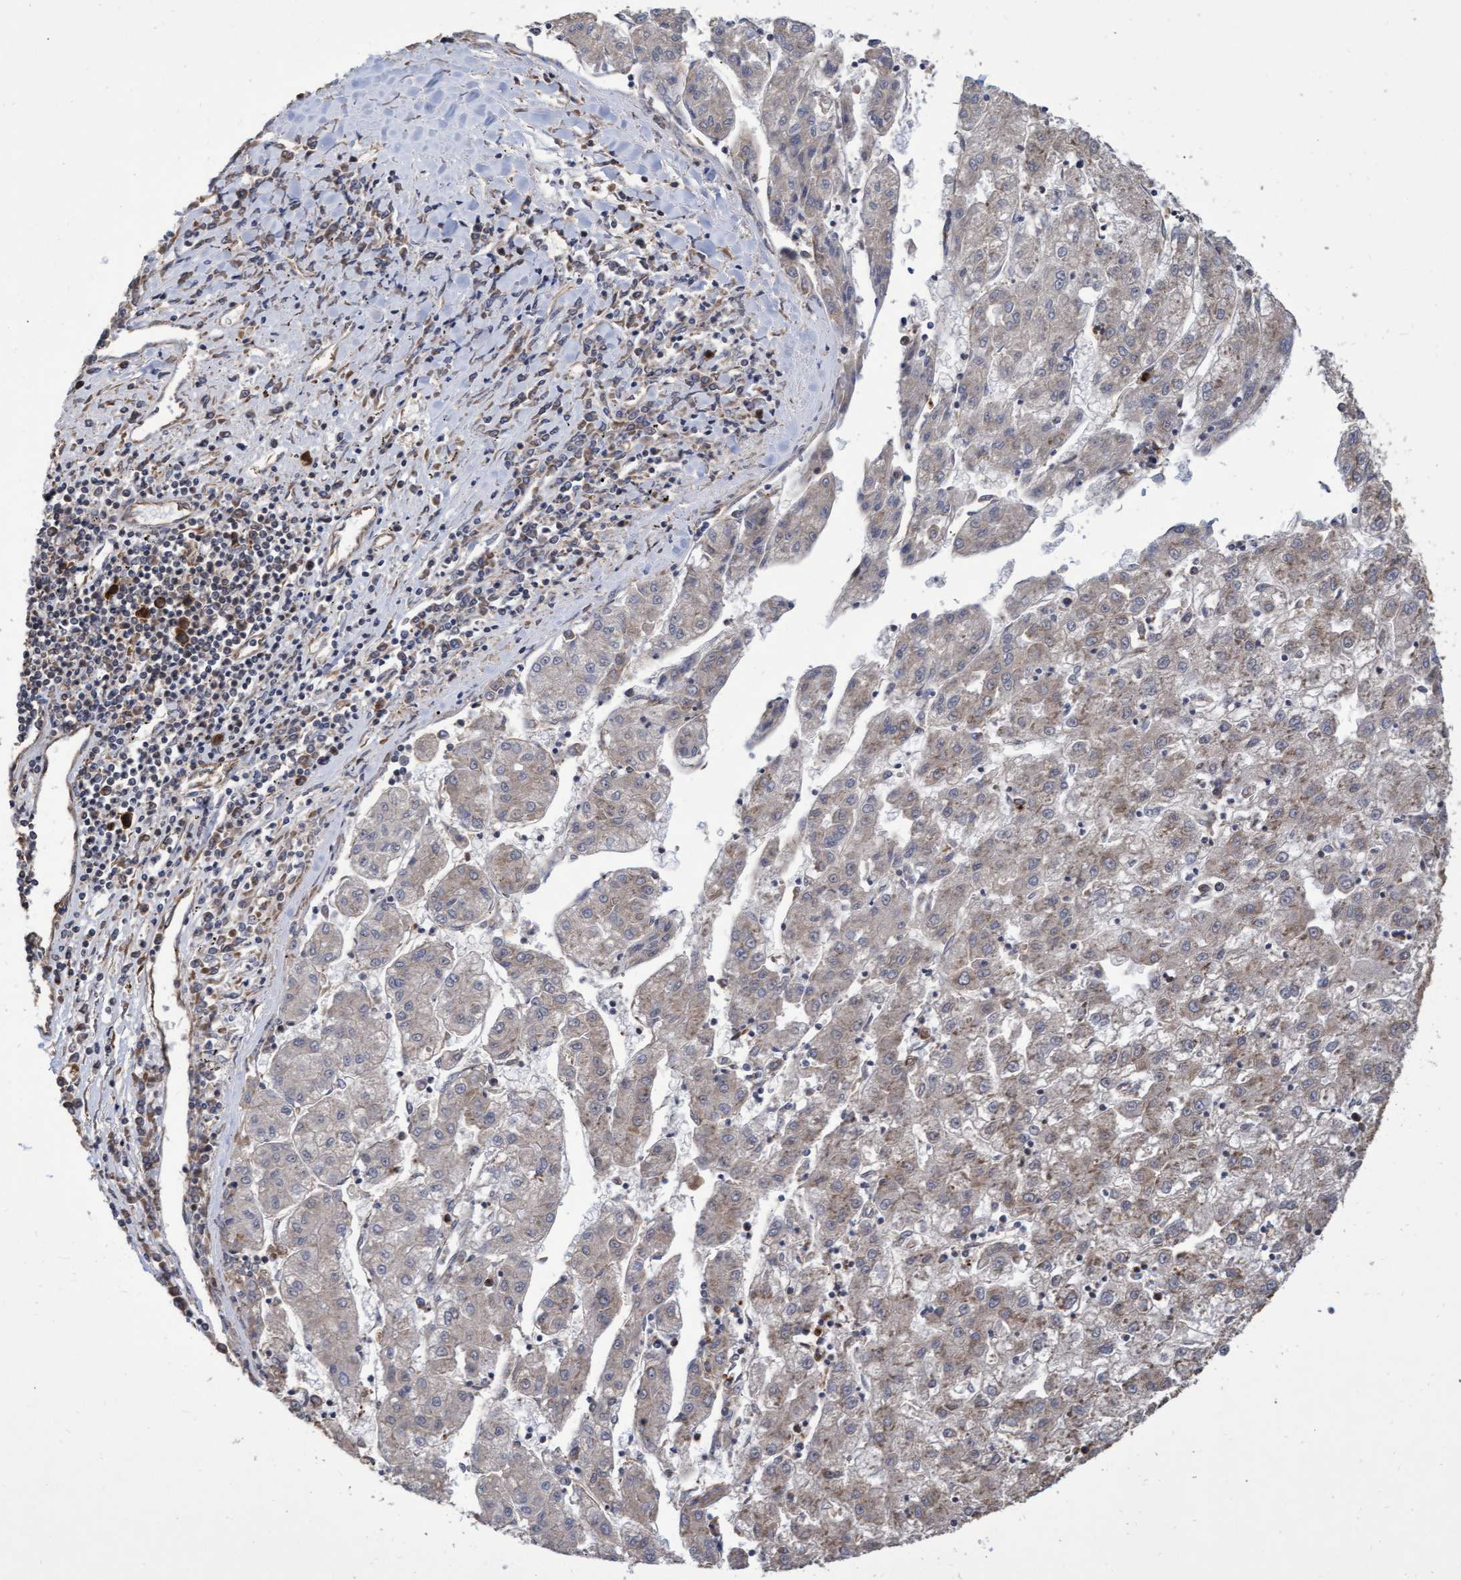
{"staining": {"intensity": "negative", "quantity": "none", "location": "none"}, "tissue": "liver cancer", "cell_type": "Tumor cells", "image_type": "cancer", "snomed": [{"axis": "morphology", "description": "Carcinoma, Hepatocellular, NOS"}, {"axis": "topography", "description": "Liver"}], "caption": "Immunohistochemical staining of human hepatocellular carcinoma (liver) displays no significant expression in tumor cells. The staining is performed using DAB brown chromogen with nuclei counter-stained in using hematoxylin.", "gene": "ABCF2", "patient": {"sex": "male", "age": 72}}